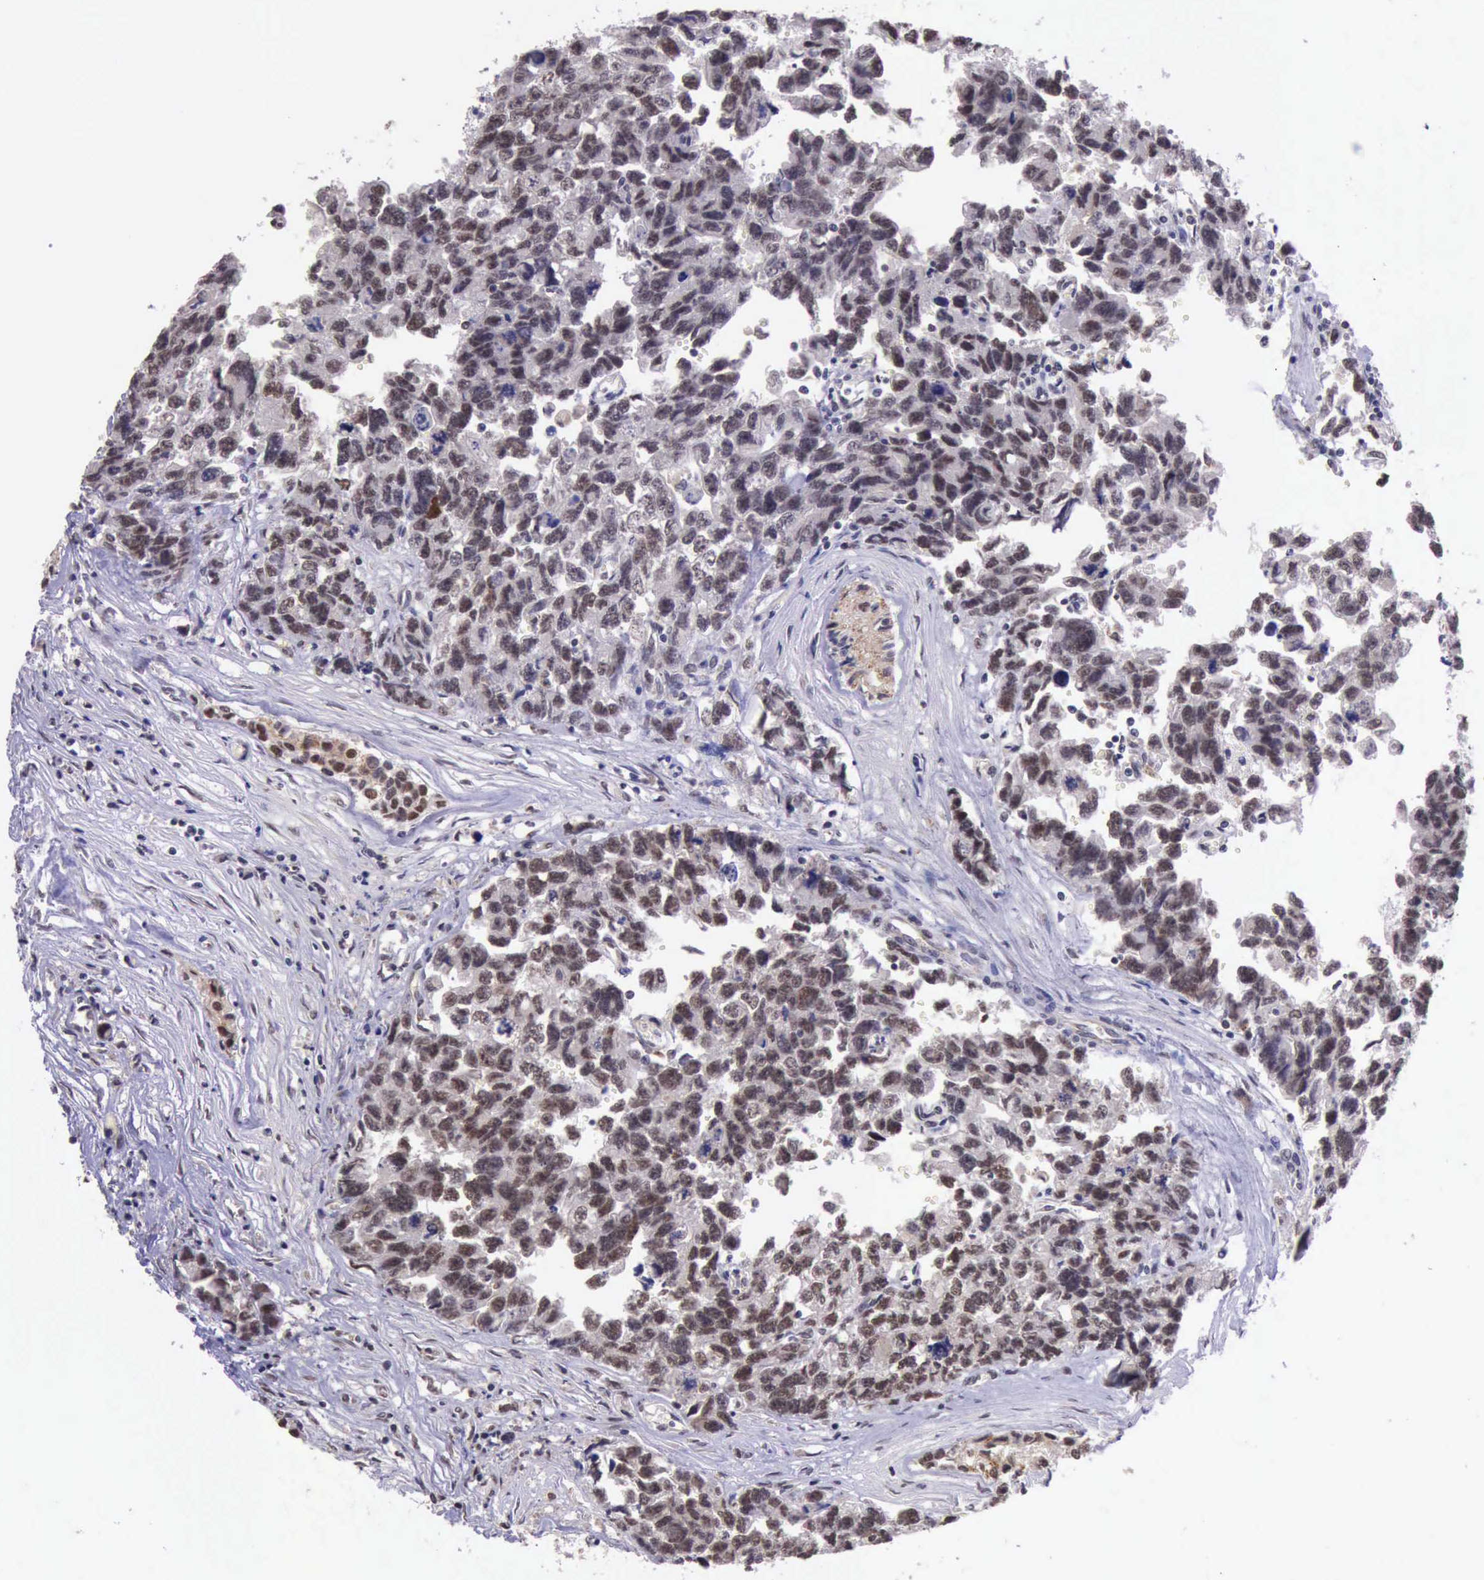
{"staining": {"intensity": "strong", "quantity": ">75%", "location": "nuclear"}, "tissue": "testis cancer", "cell_type": "Tumor cells", "image_type": "cancer", "snomed": [{"axis": "morphology", "description": "Carcinoma, Embryonal, NOS"}, {"axis": "topography", "description": "Testis"}], "caption": "Immunohistochemical staining of testis cancer exhibits high levels of strong nuclear protein expression in approximately >75% of tumor cells.", "gene": "PRPF39", "patient": {"sex": "male", "age": 31}}